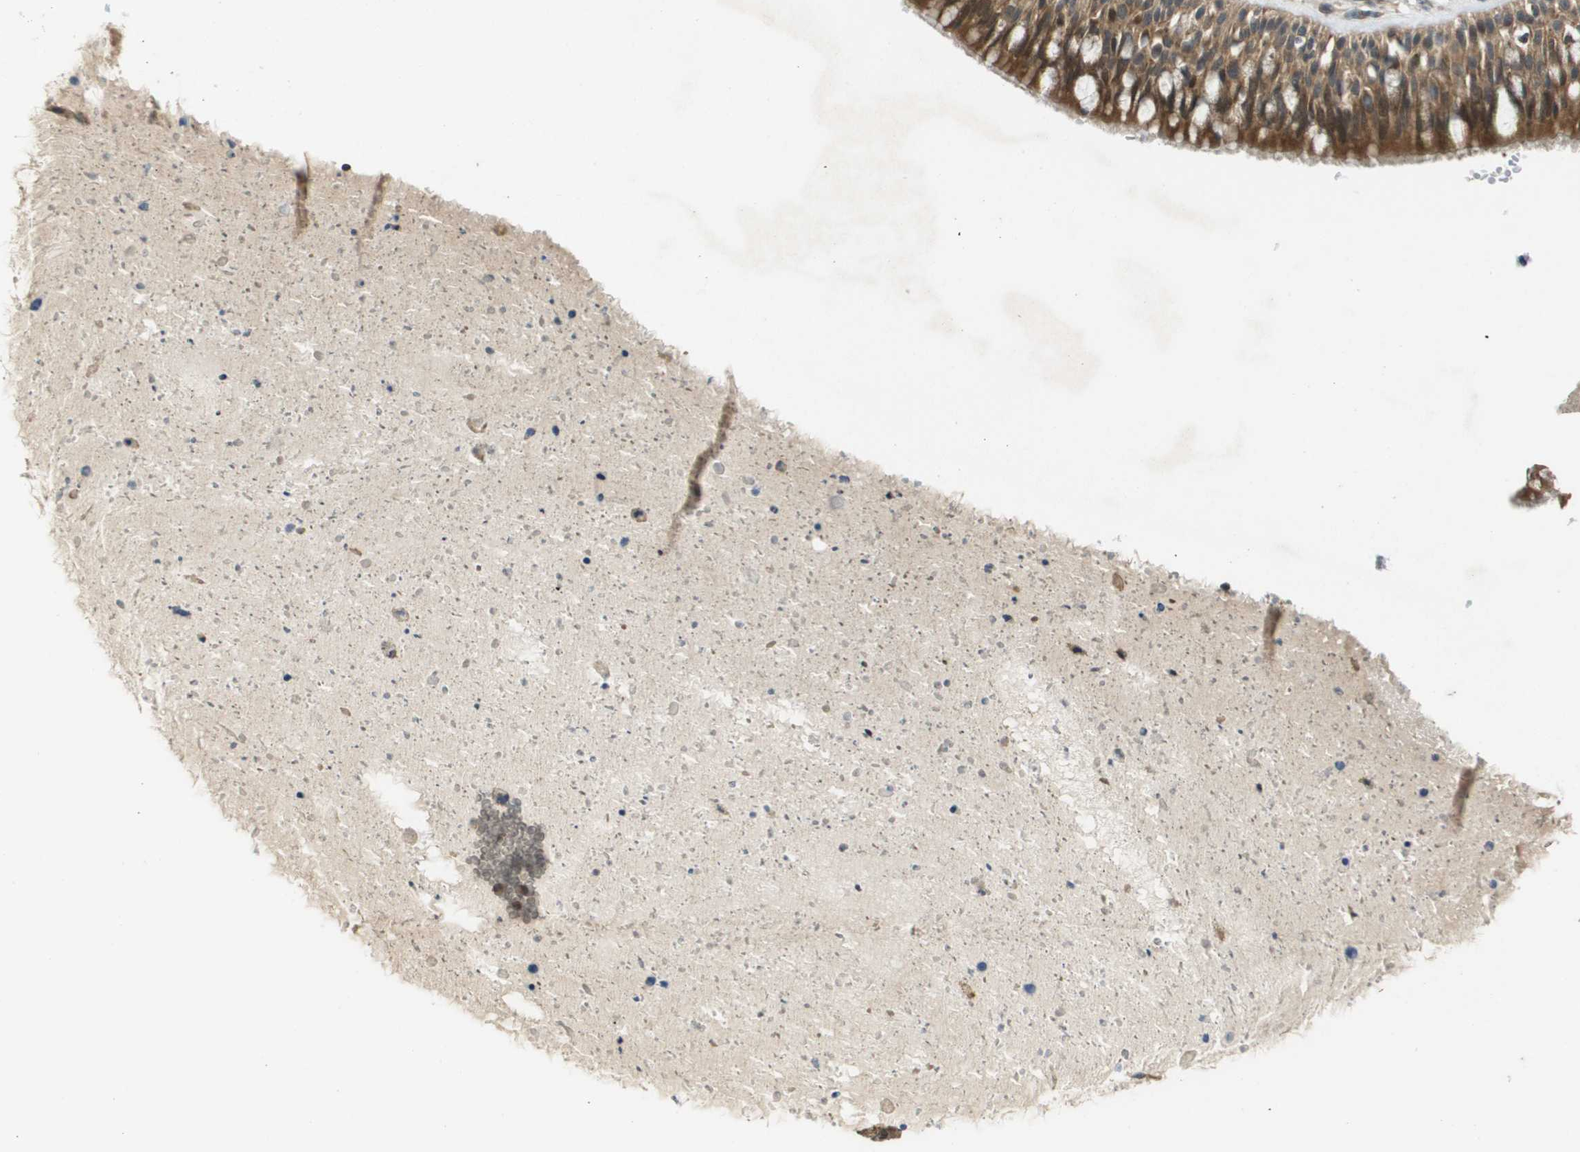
{"staining": {"intensity": "strong", "quantity": ">75%", "location": "cytoplasmic/membranous"}, "tissue": "bronchus", "cell_type": "Respiratory epithelial cells", "image_type": "normal", "snomed": [{"axis": "morphology", "description": "Normal tissue, NOS"}, {"axis": "morphology", "description": "Adenocarcinoma, NOS"}, {"axis": "morphology", "description": "Adenocarcinoma, metastatic, NOS"}, {"axis": "topography", "description": "Lymph node"}, {"axis": "topography", "description": "Bronchus"}, {"axis": "topography", "description": "Lung"}], "caption": "A high-resolution histopathology image shows immunohistochemistry (IHC) staining of normal bronchus, which exhibits strong cytoplasmic/membranous expression in about >75% of respiratory epithelial cells.", "gene": "RBM38", "patient": {"sex": "female", "age": 54}}